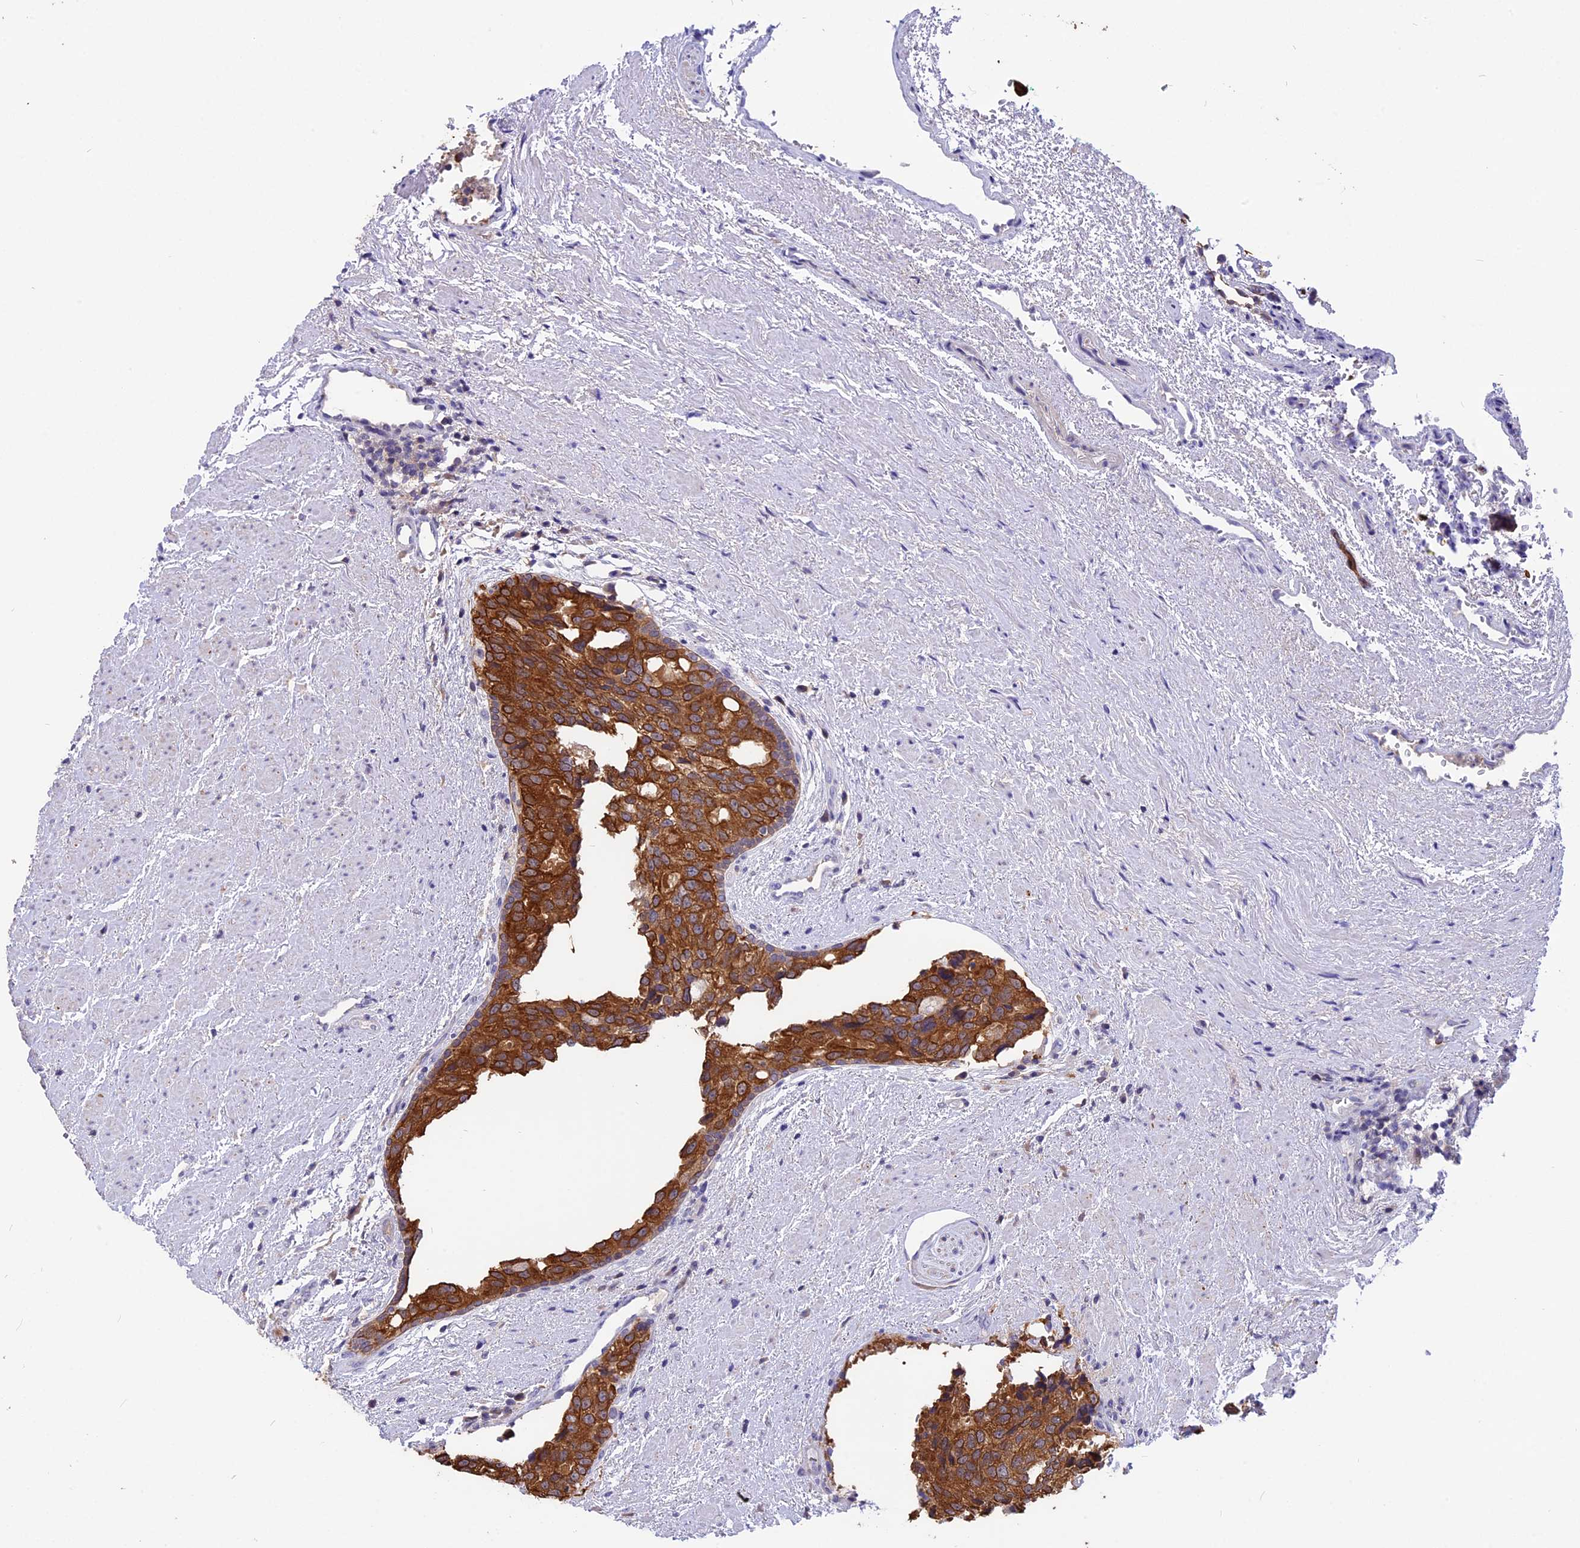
{"staining": {"intensity": "strong", "quantity": ">75%", "location": "cytoplasmic/membranous"}, "tissue": "prostate cancer", "cell_type": "Tumor cells", "image_type": "cancer", "snomed": [{"axis": "morphology", "description": "Adenocarcinoma, High grade"}, {"axis": "topography", "description": "Prostate"}], "caption": "IHC micrograph of neoplastic tissue: human high-grade adenocarcinoma (prostate) stained using IHC reveals high levels of strong protein expression localized specifically in the cytoplasmic/membranous of tumor cells, appearing as a cytoplasmic/membranous brown color.", "gene": "STUB1", "patient": {"sex": "male", "age": 70}}